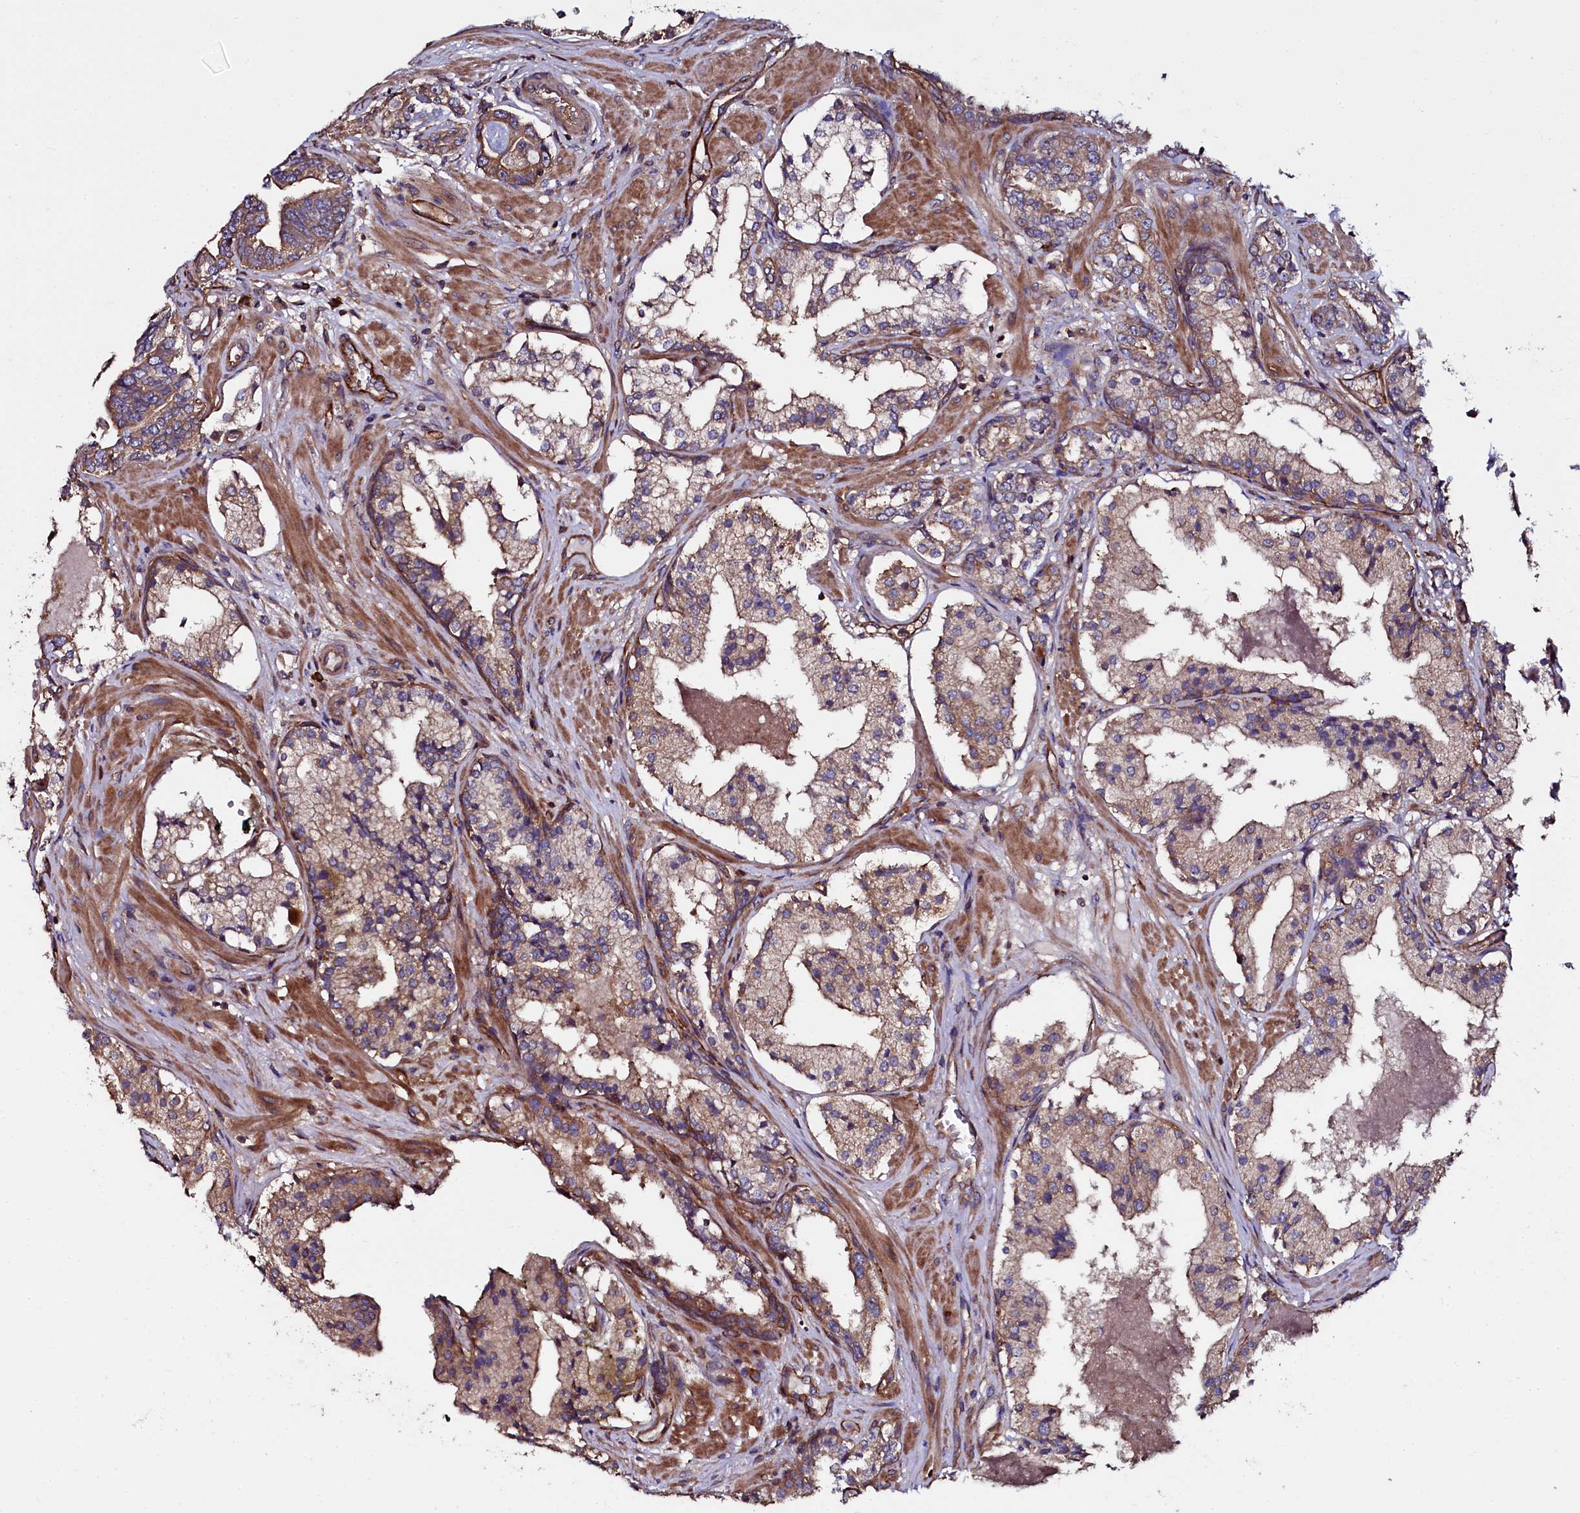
{"staining": {"intensity": "moderate", "quantity": ">75%", "location": "cytoplasmic/membranous"}, "tissue": "prostate cancer", "cell_type": "Tumor cells", "image_type": "cancer", "snomed": [{"axis": "morphology", "description": "Adenocarcinoma, High grade"}, {"axis": "topography", "description": "Prostate"}], "caption": "An image showing moderate cytoplasmic/membranous staining in about >75% of tumor cells in prostate cancer, as visualized by brown immunohistochemical staining.", "gene": "USPL1", "patient": {"sex": "male", "age": 58}}